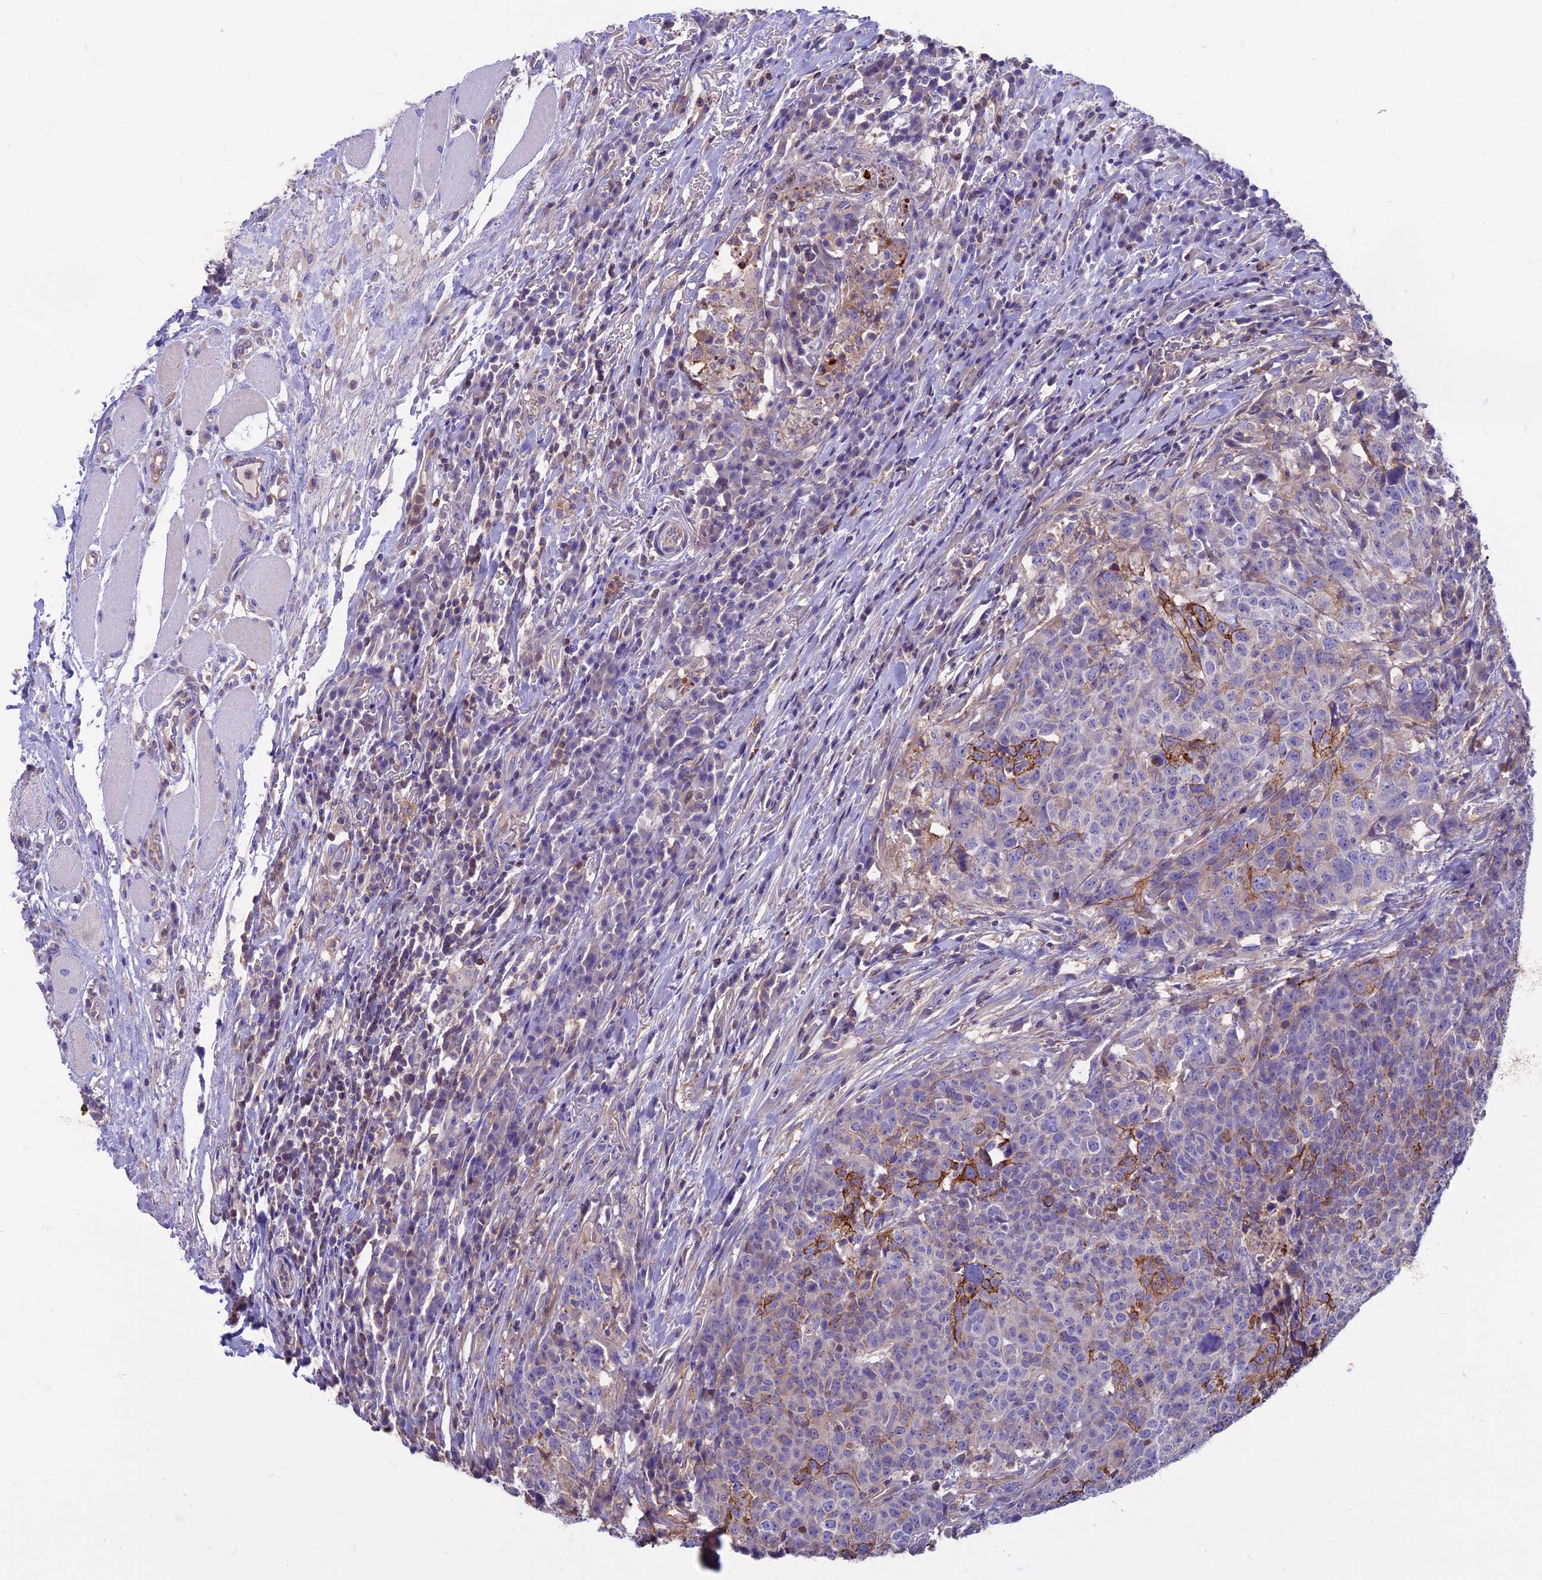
{"staining": {"intensity": "strong", "quantity": "<25%", "location": "cytoplasmic/membranous"}, "tissue": "head and neck cancer", "cell_type": "Tumor cells", "image_type": "cancer", "snomed": [{"axis": "morphology", "description": "Squamous cell carcinoma, NOS"}, {"axis": "topography", "description": "Head-Neck"}], "caption": "High-magnification brightfield microscopy of head and neck cancer stained with DAB (brown) and counterstained with hematoxylin (blue). tumor cells exhibit strong cytoplasmic/membranous positivity is present in approximately<25% of cells.", "gene": "CDAN1", "patient": {"sex": "male", "age": 66}}